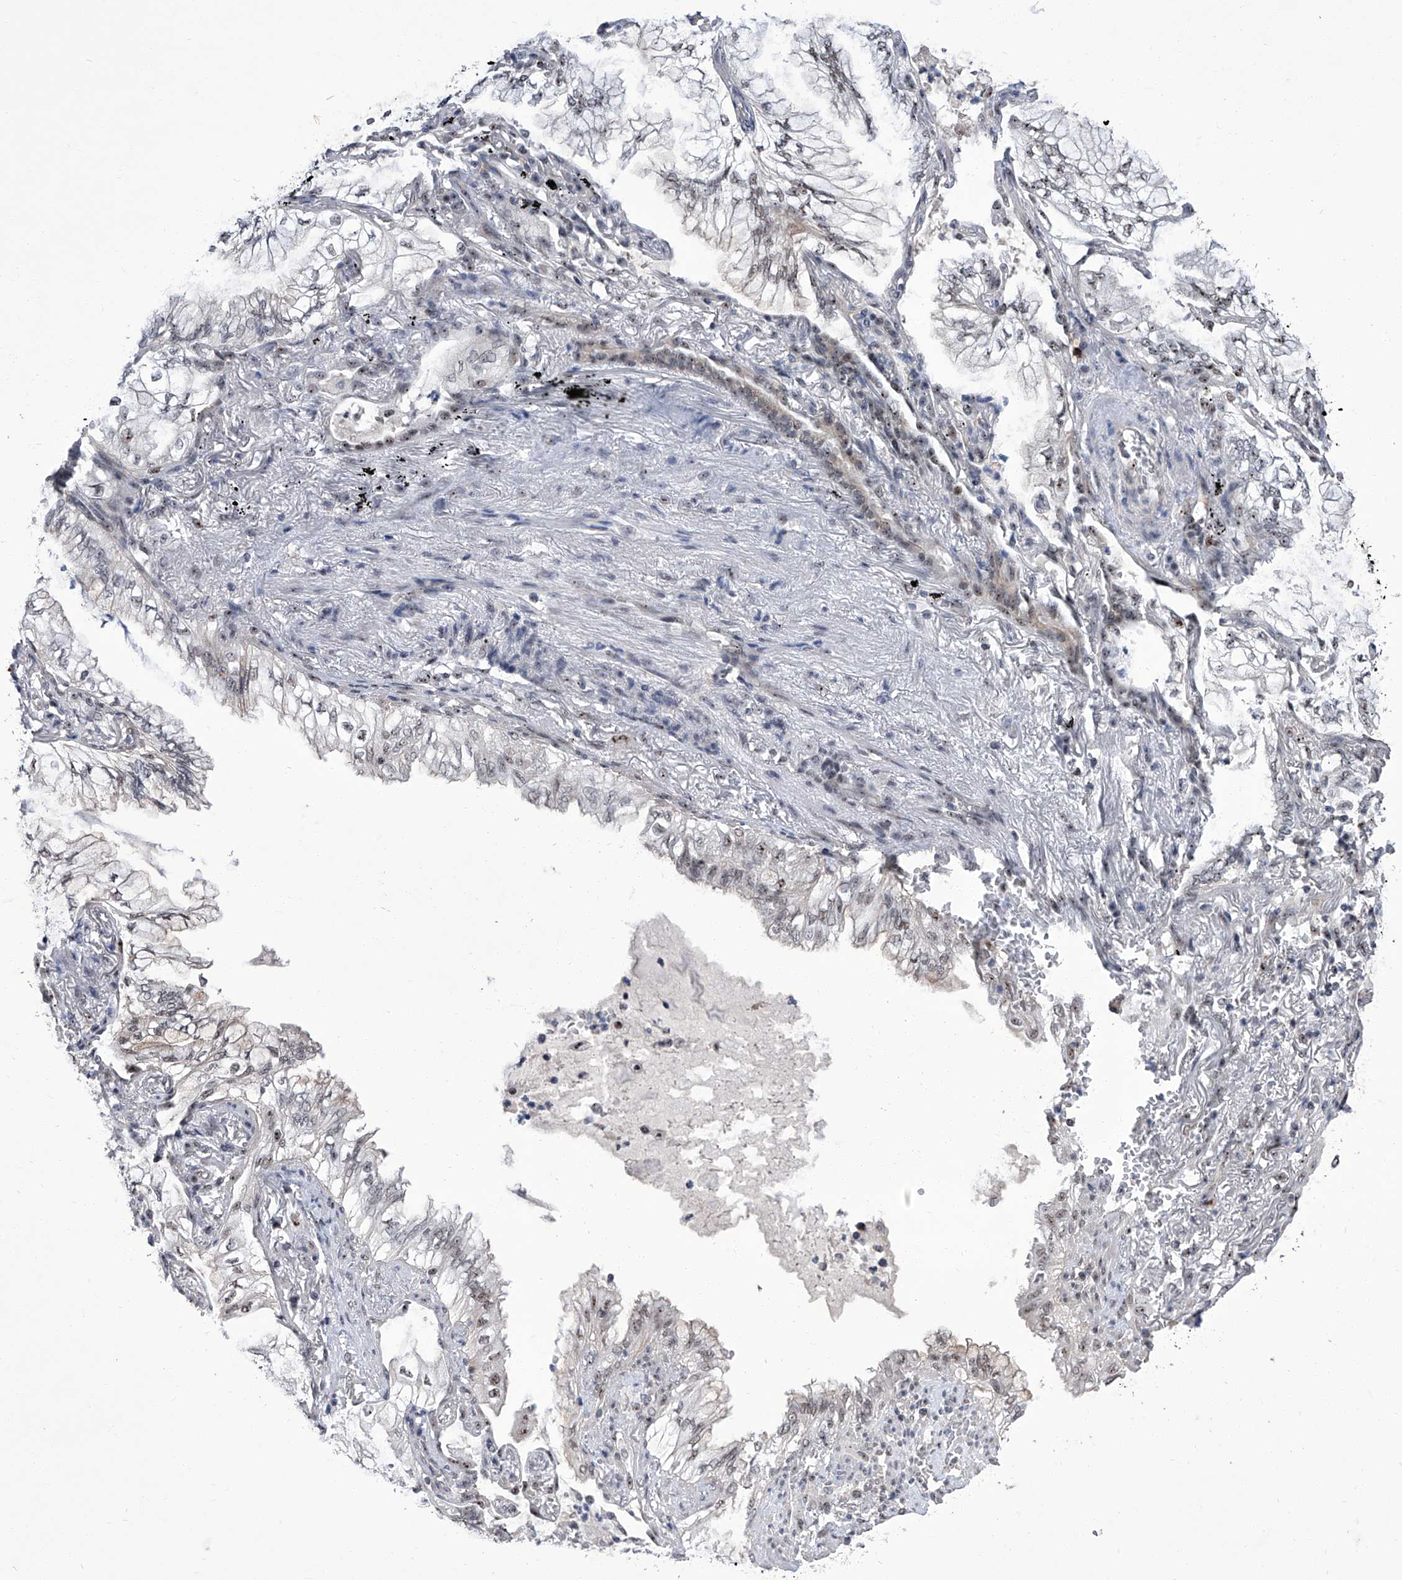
{"staining": {"intensity": "weak", "quantity": "<25%", "location": "nuclear"}, "tissue": "lung cancer", "cell_type": "Tumor cells", "image_type": "cancer", "snomed": [{"axis": "morphology", "description": "Adenocarcinoma, NOS"}, {"axis": "topography", "description": "Lung"}], "caption": "Human lung cancer (adenocarcinoma) stained for a protein using immunohistochemistry (IHC) displays no staining in tumor cells.", "gene": "CMTR1", "patient": {"sex": "female", "age": 70}}